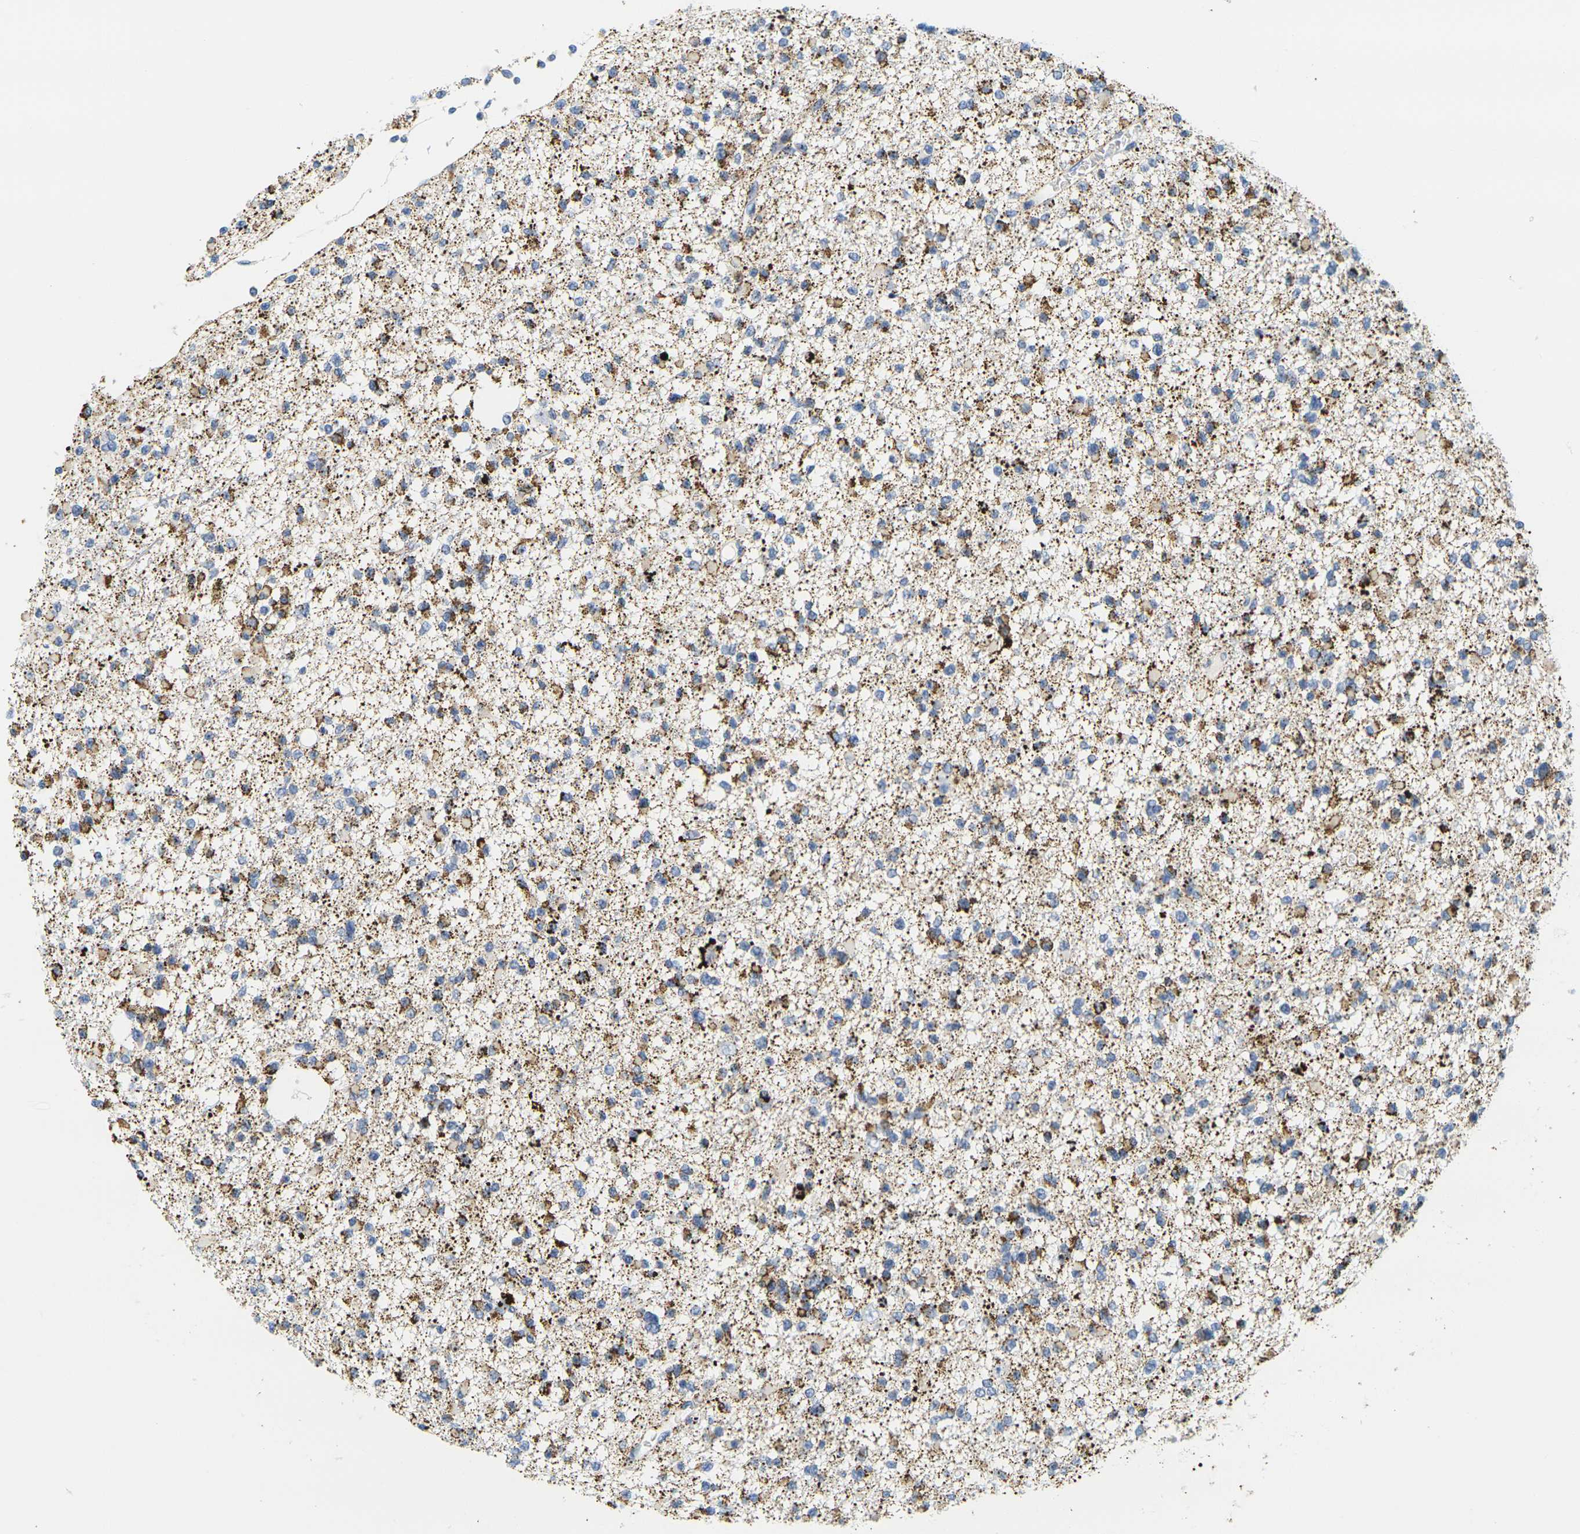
{"staining": {"intensity": "strong", "quantity": "25%-75%", "location": "cytoplasmic/membranous"}, "tissue": "glioma", "cell_type": "Tumor cells", "image_type": "cancer", "snomed": [{"axis": "morphology", "description": "Glioma, malignant, Low grade"}, {"axis": "topography", "description": "Brain"}], "caption": "Brown immunohistochemical staining in malignant glioma (low-grade) displays strong cytoplasmic/membranous staining in about 25%-75% of tumor cells.", "gene": "KLK5", "patient": {"sex": "female", "age": 22}}